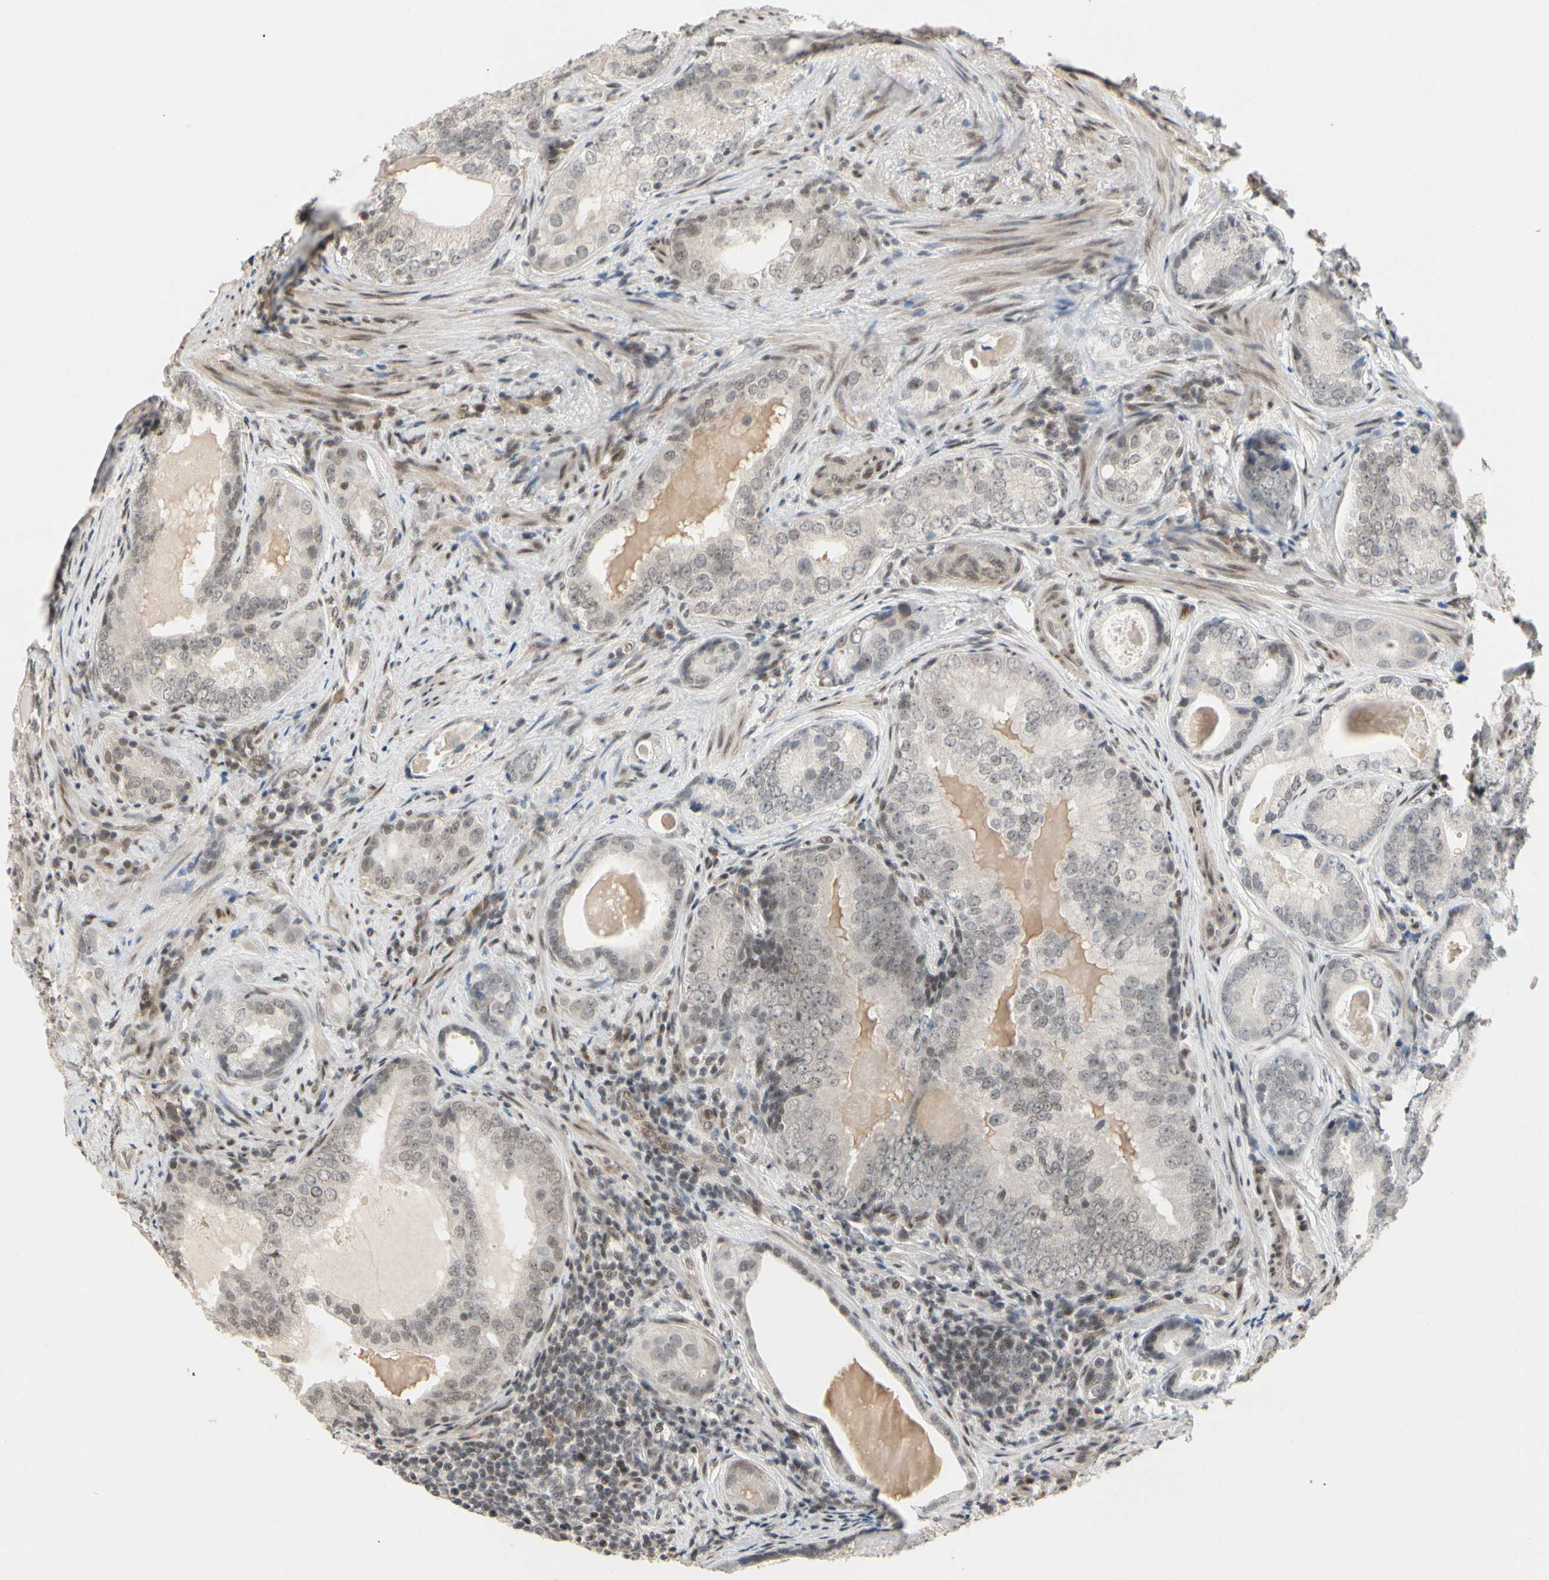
{"staining": {"intensity": "weak", "quantity": "25%-75%", "location": "nuclear"}, "tissue": "prostate cancer", "cell_type": "Tumor cells", "image_type": "cancer", "snomed": [{"axis": "morphology", "description": "Adenocarcinoma, High grade"}, {"axis": "topography", "description": "Prostate"}], "caption": "IHC (DAB) staining of human adenocarcinoma (high-grade) (prostate) shows weak nuclear protein expression in approximately 25%-75% of tumor cells. The protein is shown in brown color, while the nuclei are stained blue.", "gene": "TAF4", "patient": {"sex": "male", "age": 66}}